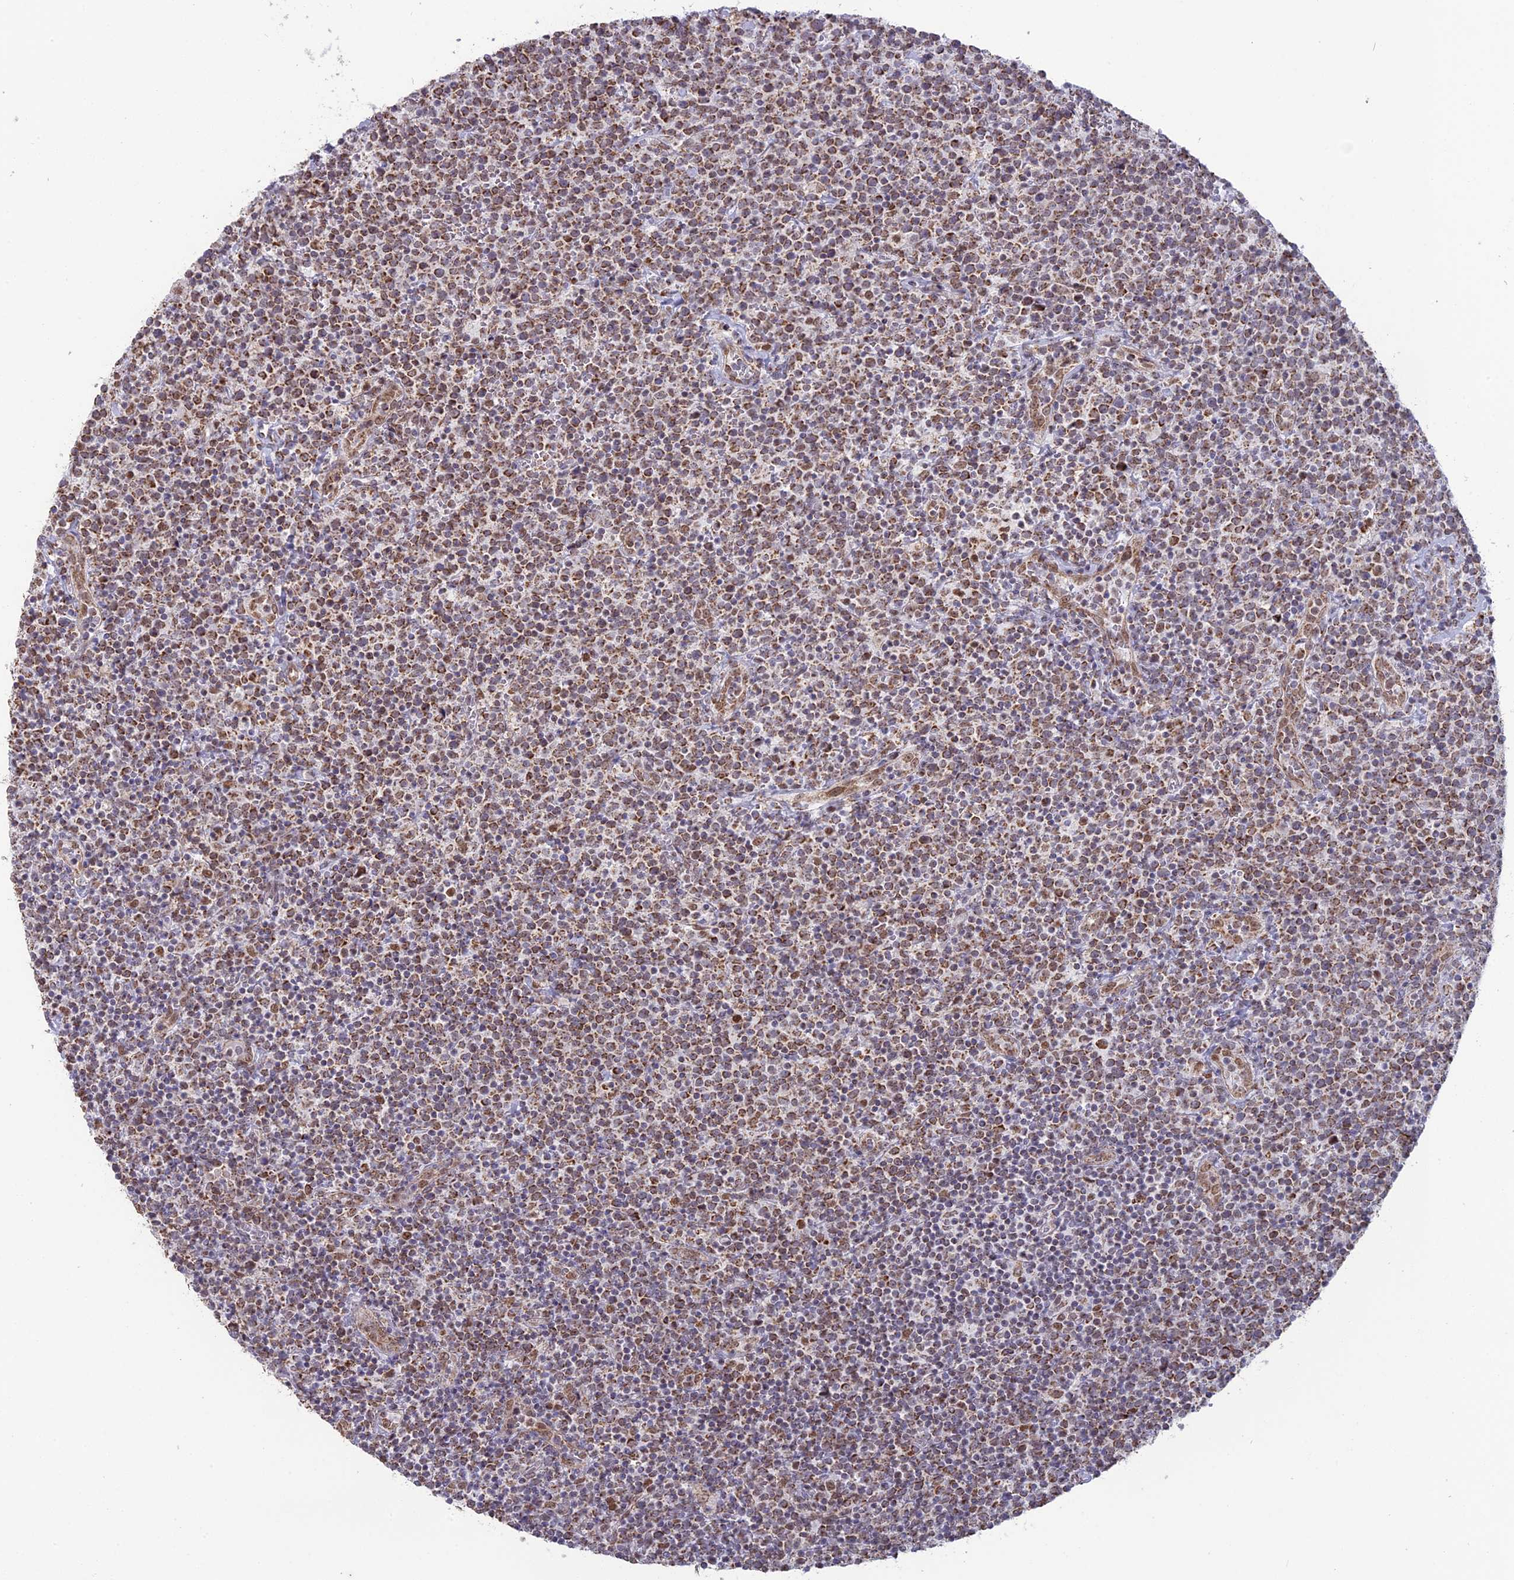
{"staining": {"intensity": "moderate", "quantity": ">75%", "location": "cytoplasmic/membranous"}, "tissue": "lymphoma", "cell_type": "Tumor cells", "image_type": "cancer", "snomed": [{"axis": "morphology", "description": "Malignant lymphoma, non-Hodgkin's type, High grade"}, {"axis": "topography", "description": "Lymph node"}], "caption": "Protein staining of lymphoma tissue exhibits moderate cytoplasmic/membranous positivity in approximately >75% of tumor cells. (IHC, brightfield microscopy, high magnification).", "gene": "ARHGAP40", "patient": {"sex": "male", "age": 61}}